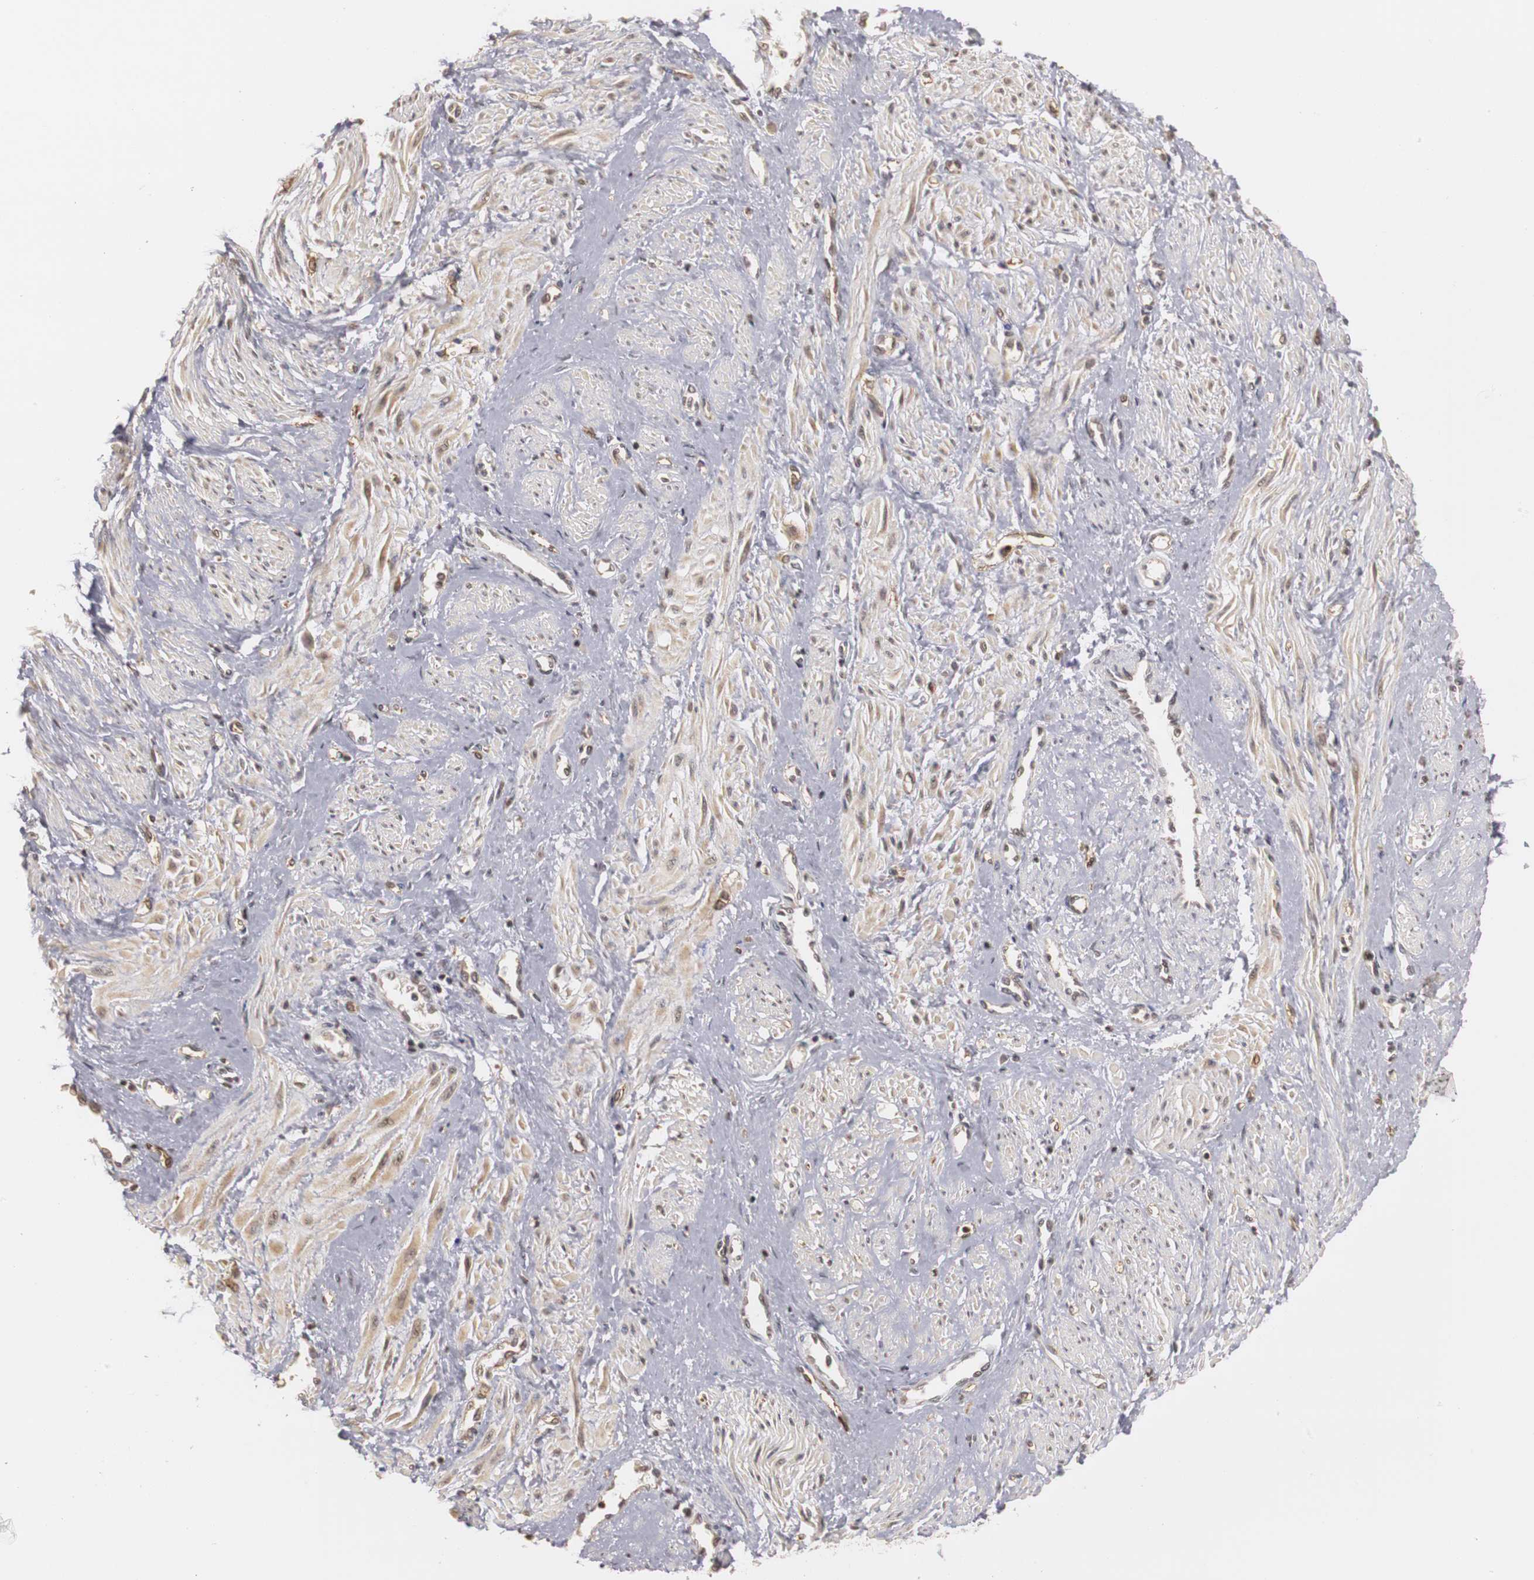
{"staining": {"intensity": "weak", "quantity": "25%-75%", "location": "cytoplasmic/membranous,nuclear"}, "tissue": "smooth muscle", "cell_type": "Smooth muscle cells", "image_type": "normal", "snomed": [{"axis": "morphology", "description": "Normal tissue, NOS"}, {"axis": "topography", "description": "Smooth muscle"}, {"axis": "topography", "description": "Uterus"}], "caption": "A brown stain shows weak cytoplasmic/membranous,nuclear expression of a protein in smooth muscle cells of benign human smooth muscle. (DAB (3,3'-diaminobenzidine) = brown stain, brightfield microscopy at high magnification).", "gene": "PLEKHA1", "patient": {"sex": "female", "age": 39}}